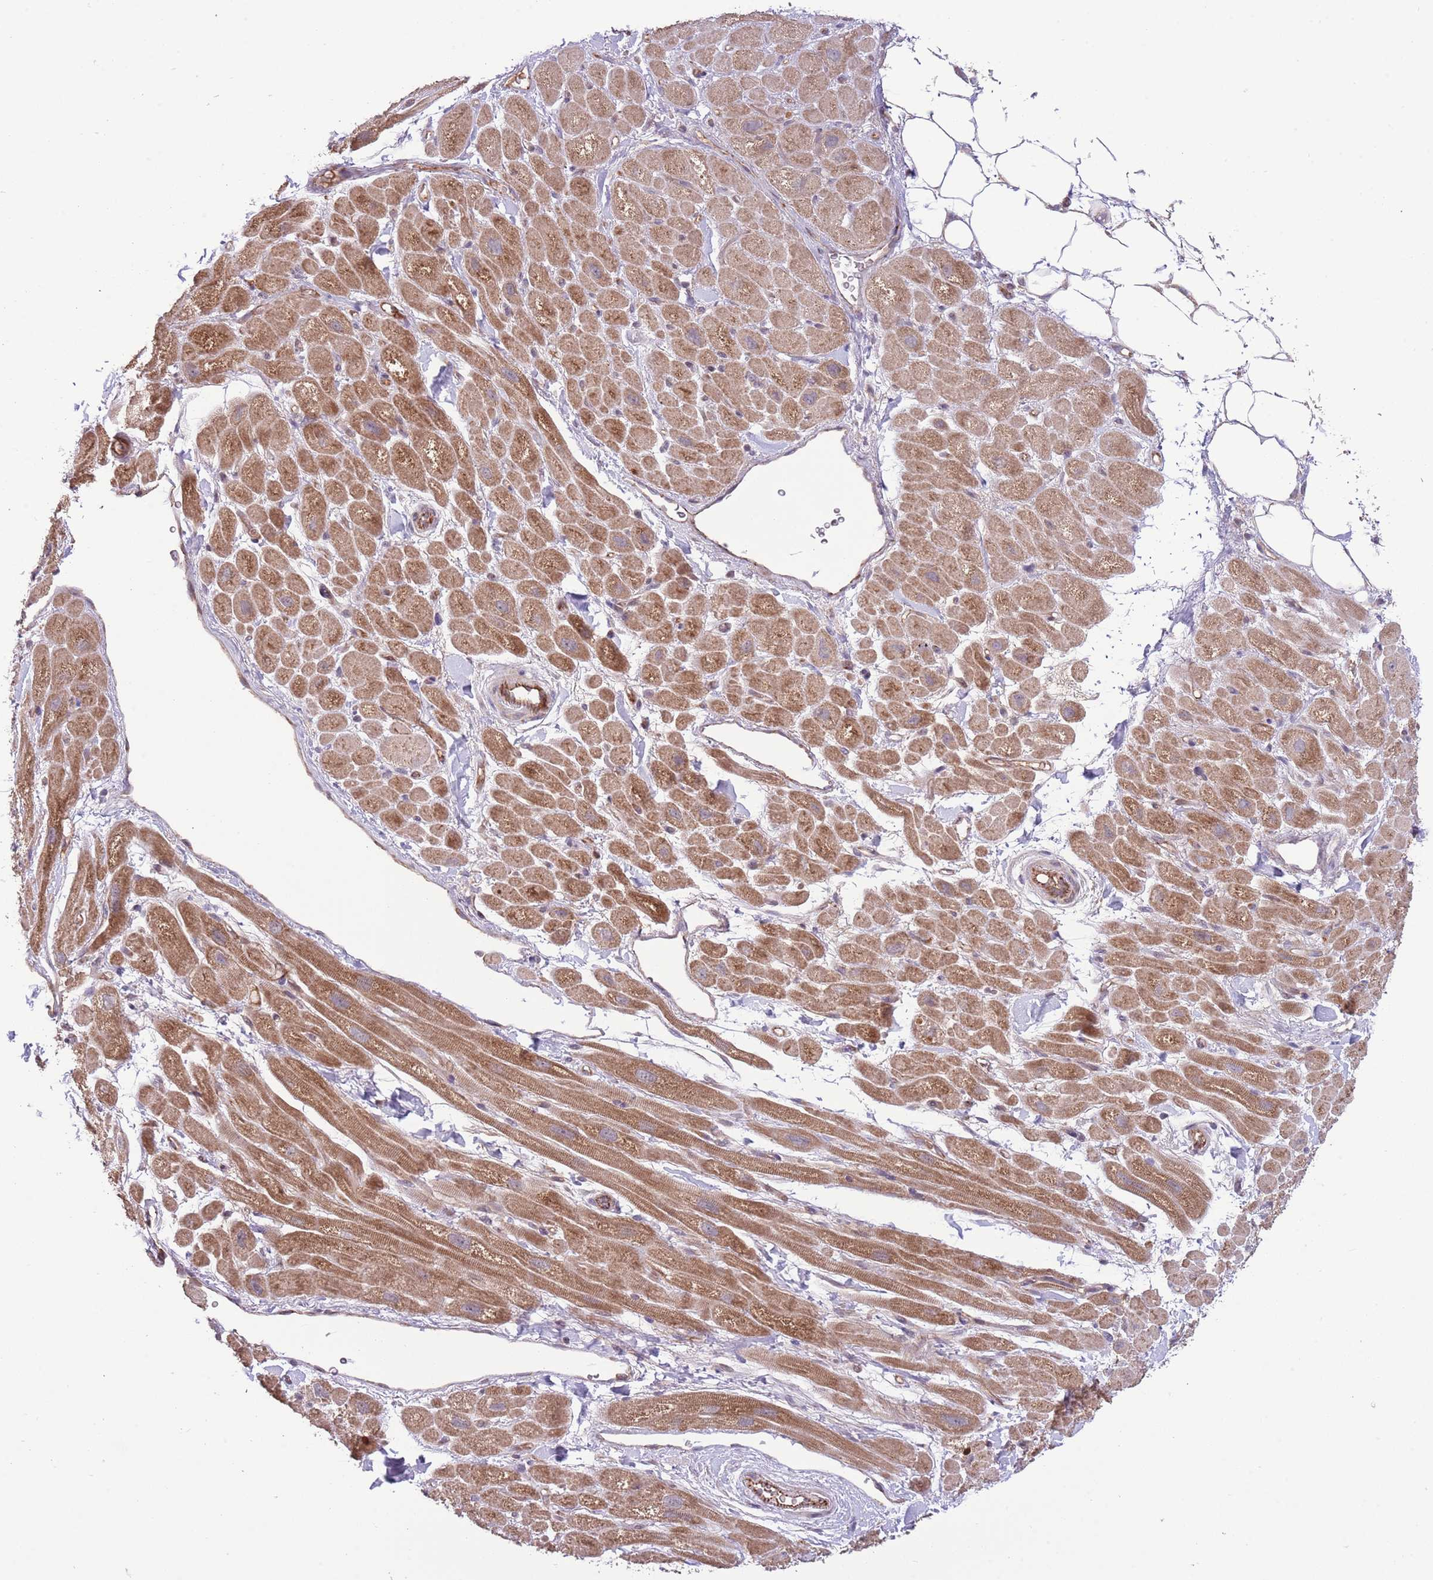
{"staining": {"intensity": "moderate", "quantity": ">75%", "location": "cytoplasmic/membranous"}, "tissue": "heart muscle", "cell_type": "Cardiomyocytes", "image_type": "normal", "snomed": [{"axis": "morphology", "description": "Normal tissue, NOS"}, {"axis": "topography", "description": "Heart"}], "caption": "Protein positivity by immunohistochemistry (IHC) demonstrates moderate cytoplasmic/membranous positivity in about >75% of cardiomyocytes in normal heart muscle.", "gene": "DPP10", "patient": {"sex": "male", "age": 65}}